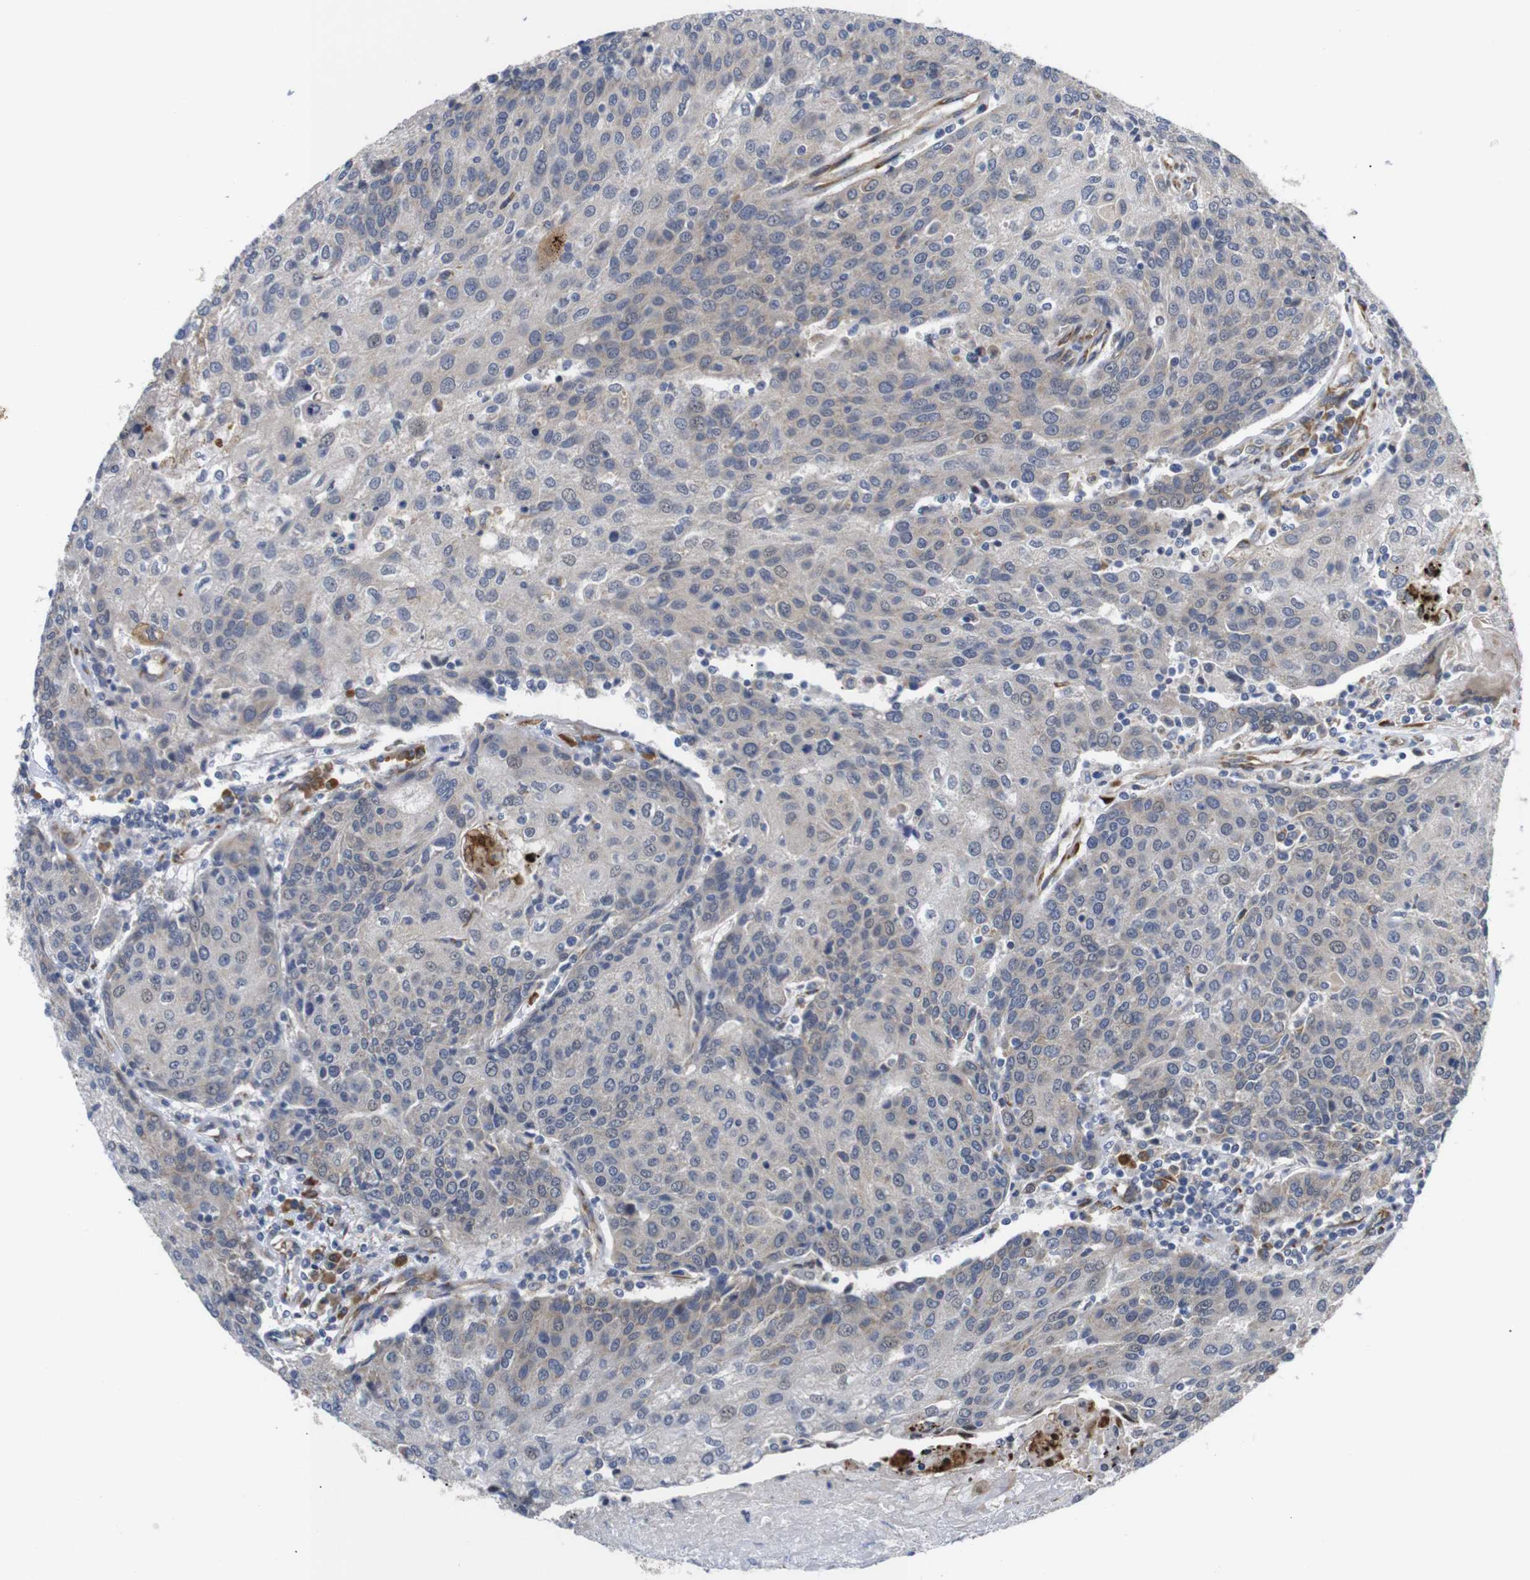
{"staining": {"intensity": "weak", "quantity": ">75%", "location": "cytoplasmic/membranous"}, "tissue": "urothelial cancer", "cell_type": "Tumor cells", "image_type": "cancer", "snomed": [{"axis": "morphology", "description": "Urothelial carcinoma, High grade"}, {"axis": "topography", "description": "Urinary bladder"}], "caption": "Immunohistochemistry photomicrograph of urothelial cancer stained for a protein (brown), which demonstrates low levels of weak cytoplasmic/membranous staining in approximately >75% of tumor cells.", "gene": "KANK4", "patient": {"sex": "female", "age": 85}}